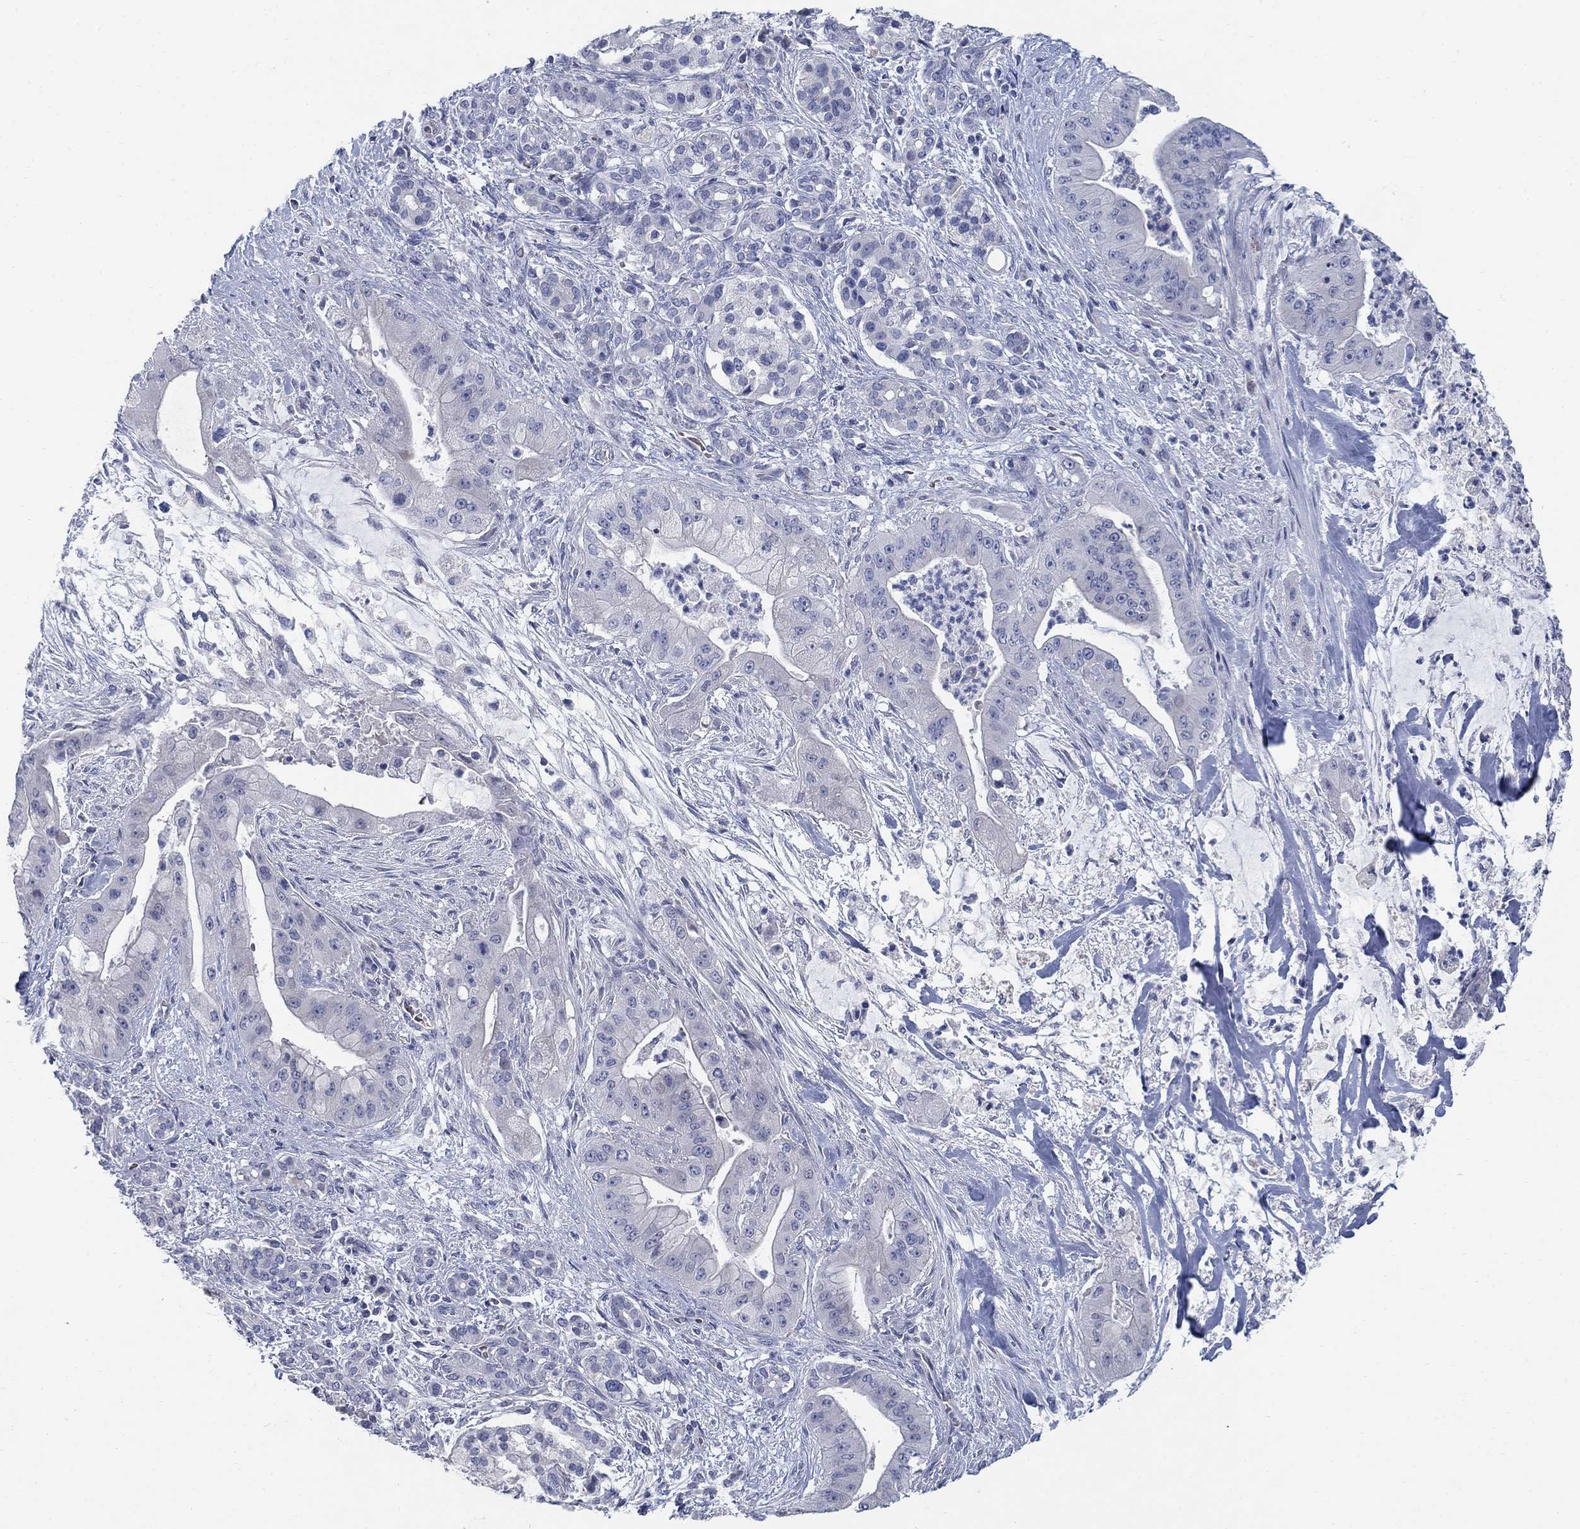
{"staining": {"intensity": "negative", "quantity": "none", "location": "none"}, "tissue": "pancreatic cancer", "cell_type": "Tumor cells", "image_type": "cancer", "snomed": [{"axis": "morphology", "description": "Normal tissue, NOS"}, {"axis": "morphology", "description": "Inflammation, NOS"}, {"axis": "morphology", "description": "Adenocarcinoma, NOS"}, {"axis": "topography", "description": "Pancreas"}], "caption": "This is an IHC micrograph of human pancreatic cancer. There is no staining in tumor cells.", "gene": "DNER", "patient": {"sex": "male", "age": 57}}